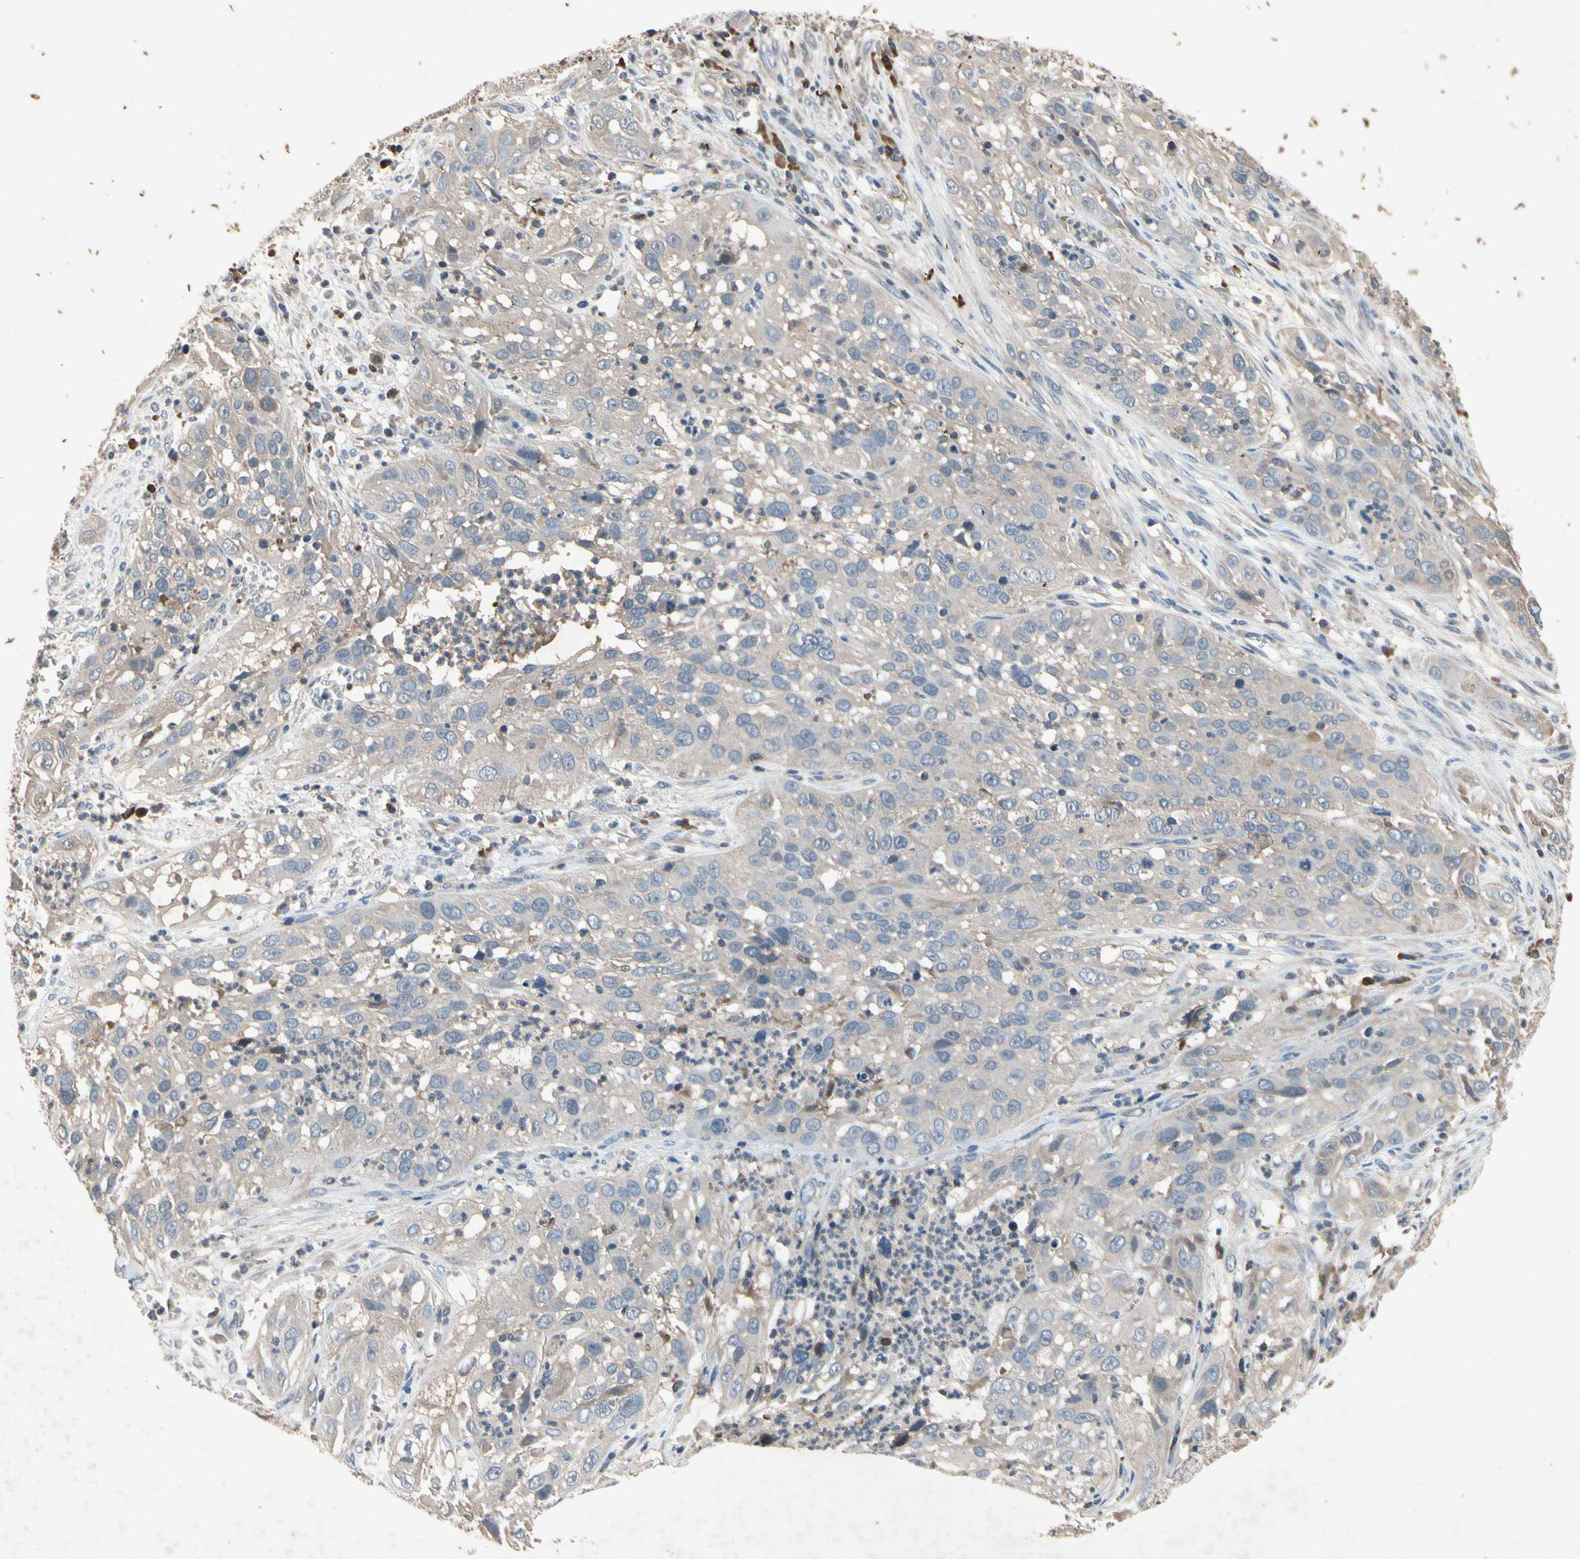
{"staining": {"intensity": "weak", "quantity": "<25%", "location": "cytoplasmic/membranous"}, "tissue": "cervical cancer", "cell_type": "Tumor cells", "image_type": "cancer", "snomed": [{"axis": "morphology", "description": "Squamous cell carcinoma, NOS"}, {"axis": "topography", "description": "Cervix"}], "caption": "IHC micrograph of neoplastic tissue: human squamous cell carcinoma (cervical) stained with DAB (3,3'-diaminobenzidine) demonstrates no significant protein positivity in tumor cells.", "gene": "IL1RL1", "patient": {"sex": "female", "age": 32}}